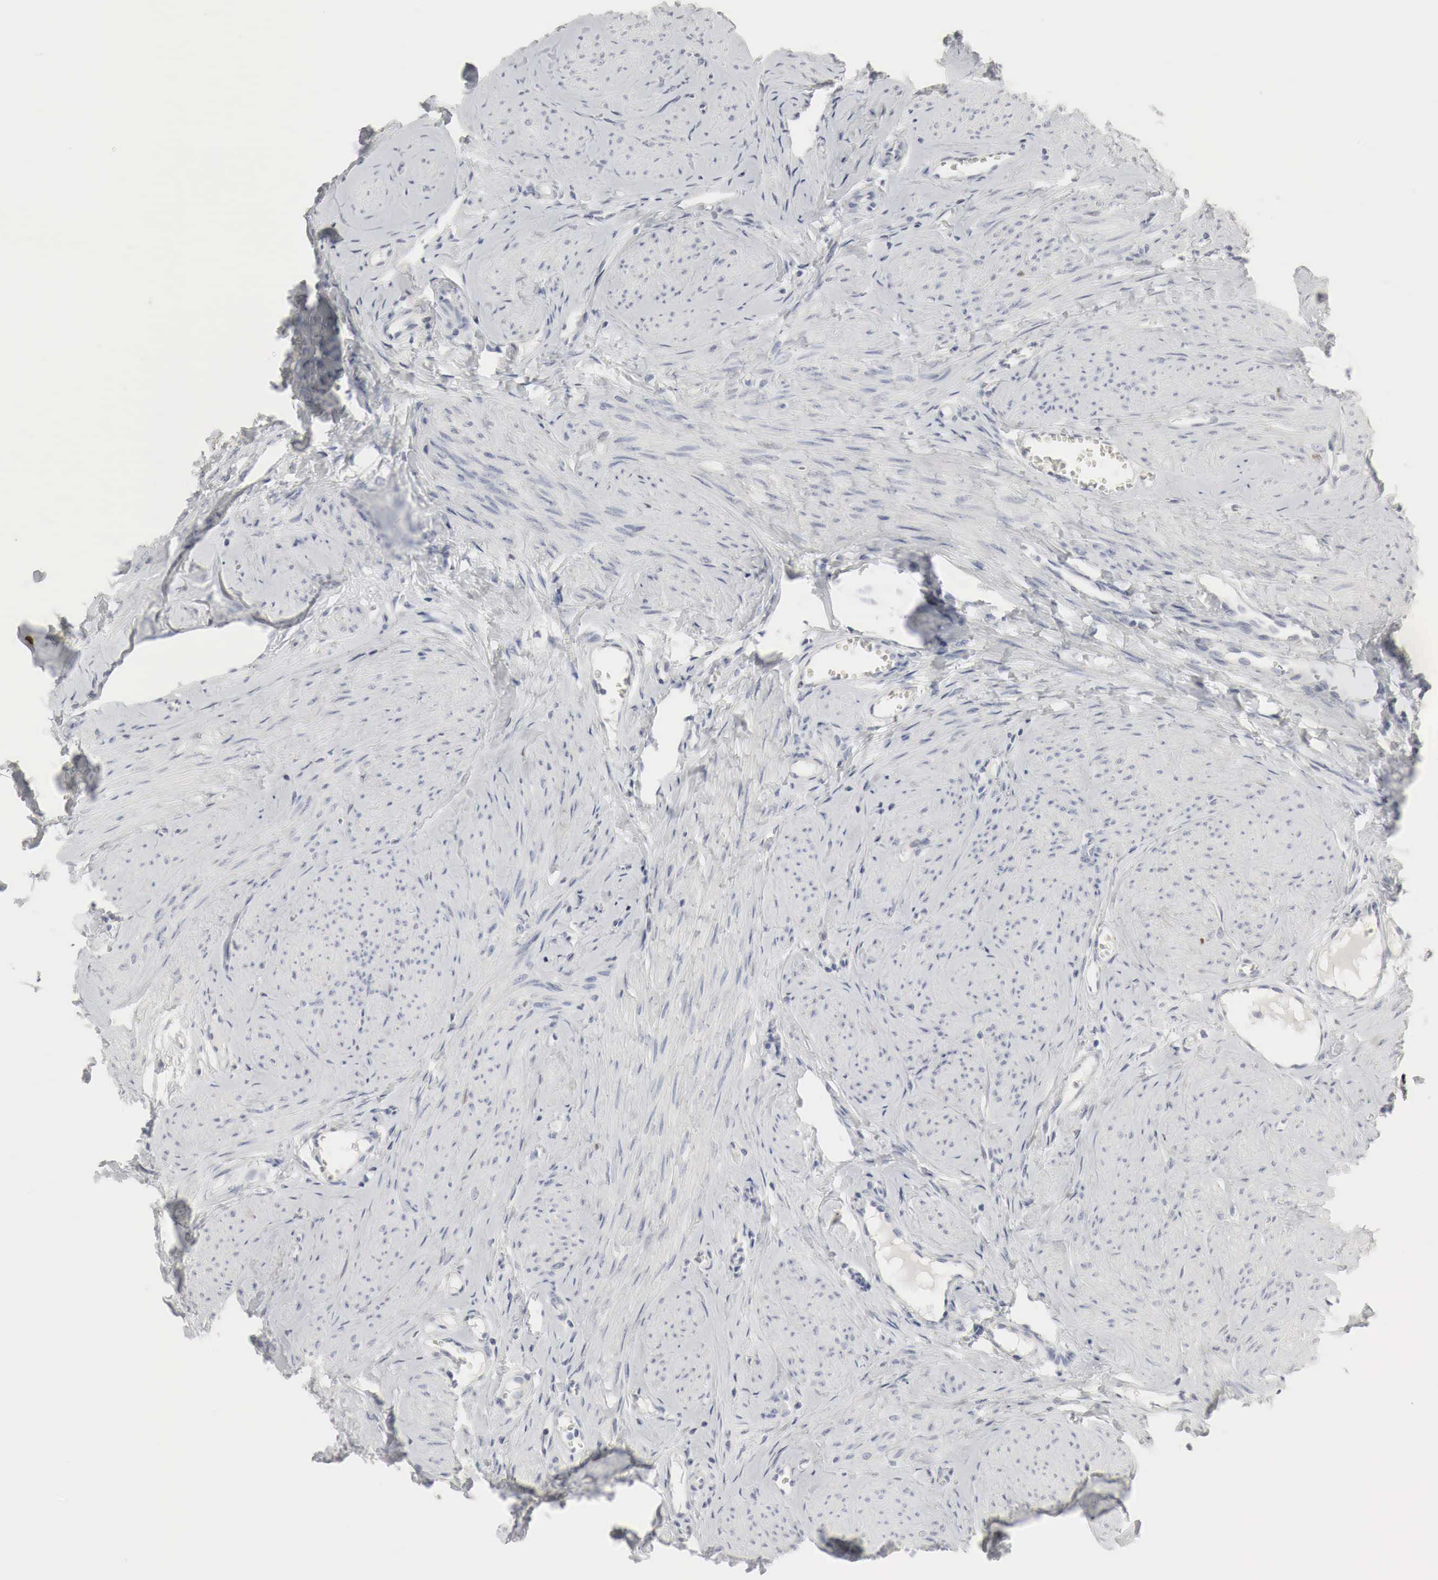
{"staining": {"intensity": "negative", "quantity": "none", "location": "none"}, "tissue": "smooth muscle", "cell_type": "Smooth muscle cells", "image_type": "normal", "snomed": [{"axis": "morphology", "description": "Normal tissue, NOS"}, {"axis": "topography", "description": "Uterus"}], "caption": "Immunohistochemical staining of normal smooth muscle exhibits no significant staining in smooth muscle cells.", "gene": "TP63", "patient": {"sex": "female", "age": 45}}